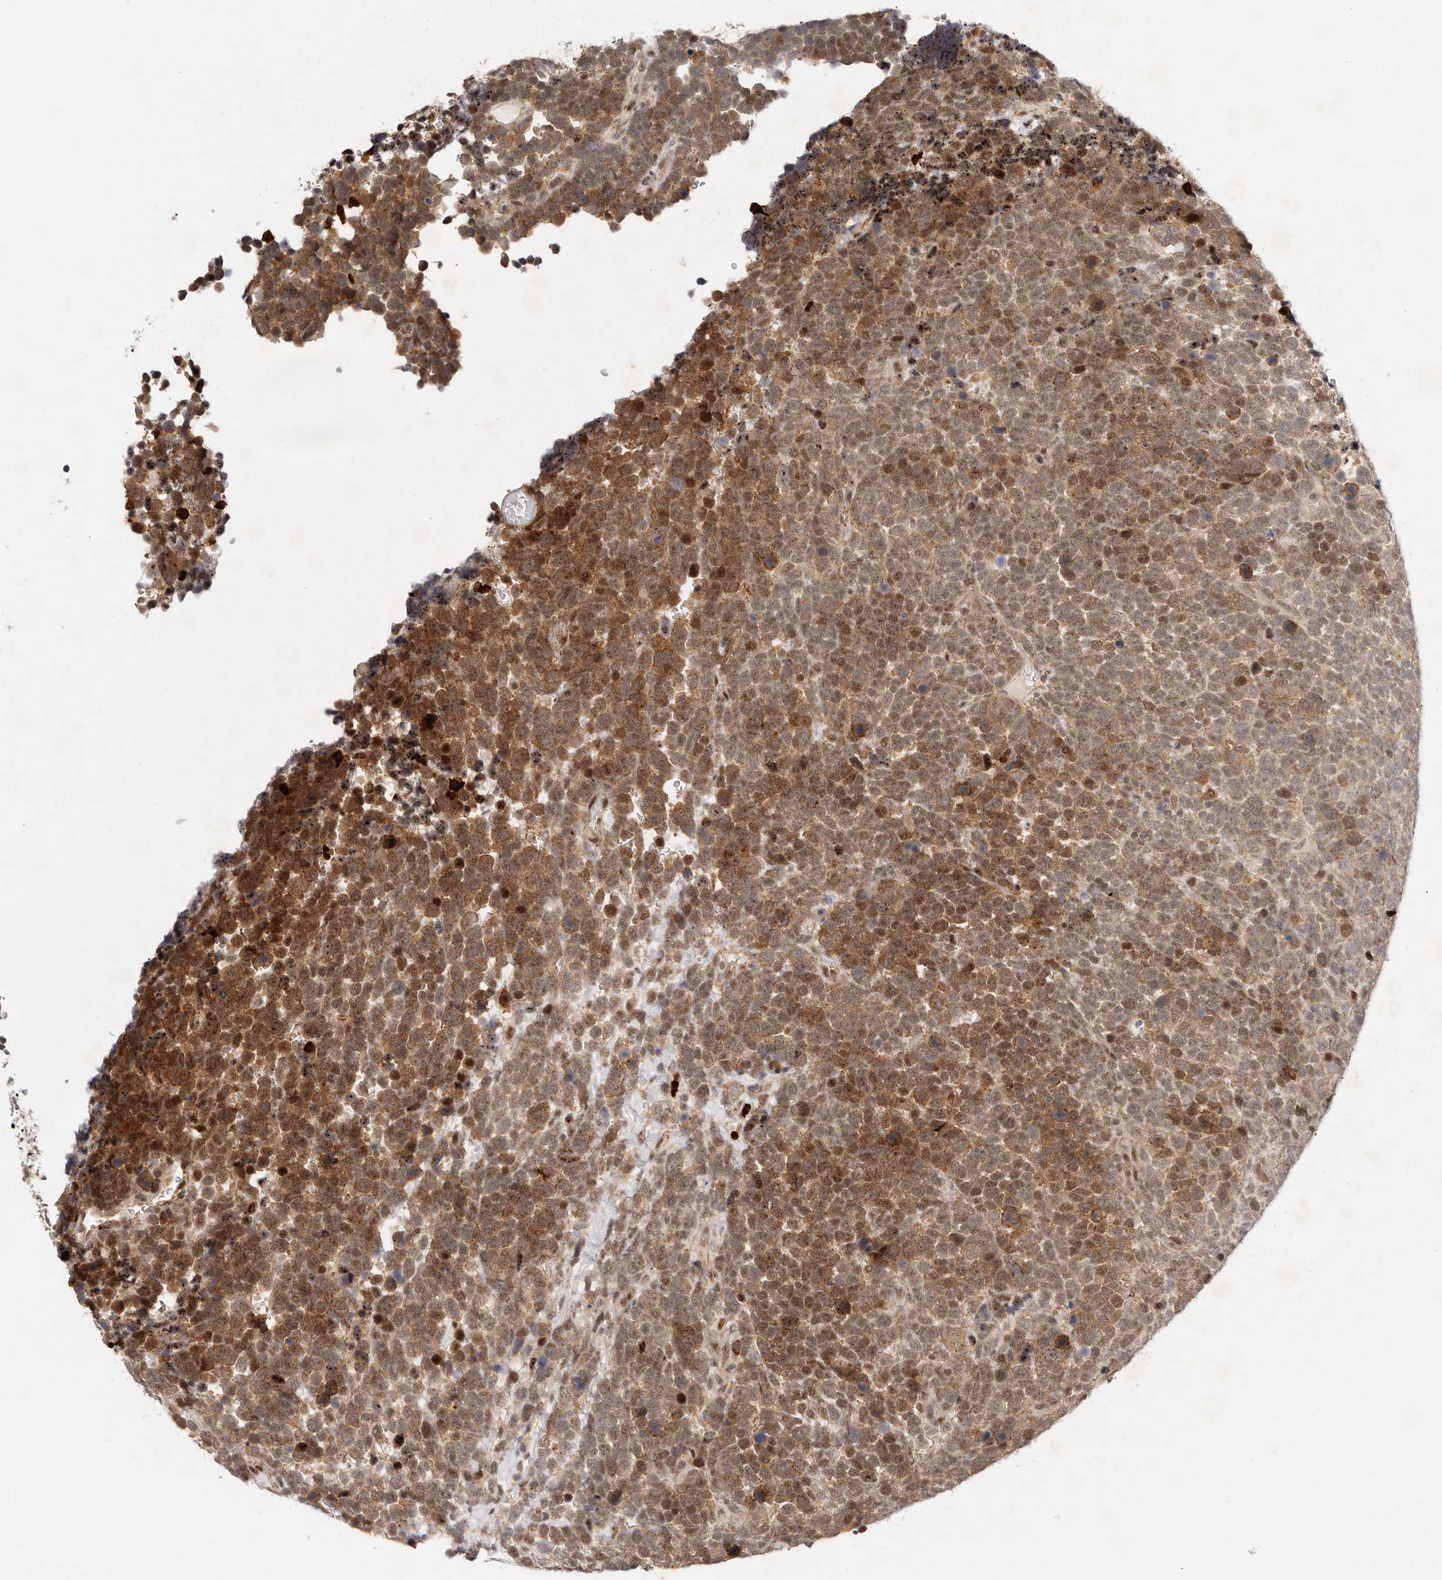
{"staining": {"intensity": "moderate", "quantity": ">75%", "location": "cytoplasmic/membranous,nuclear"}, "tissue": "urothelial cancer", "cell_type": "Tumor cells", "image_type": "cancer", "snomed": [{"axis": "morphology", "description": "Urothelial carcinoma, High grade"}, {"axis": "topography", "description": "Urinary bladder"}], "caption": "A medium amount of moderate cytoplasmic/membranous and nuclear staining is seen in about >75% of tumor cells in high-grade urothelial carcinoma tissue.", "gene": "AFDN", "patient": {"sex": "female", "age": 82}}